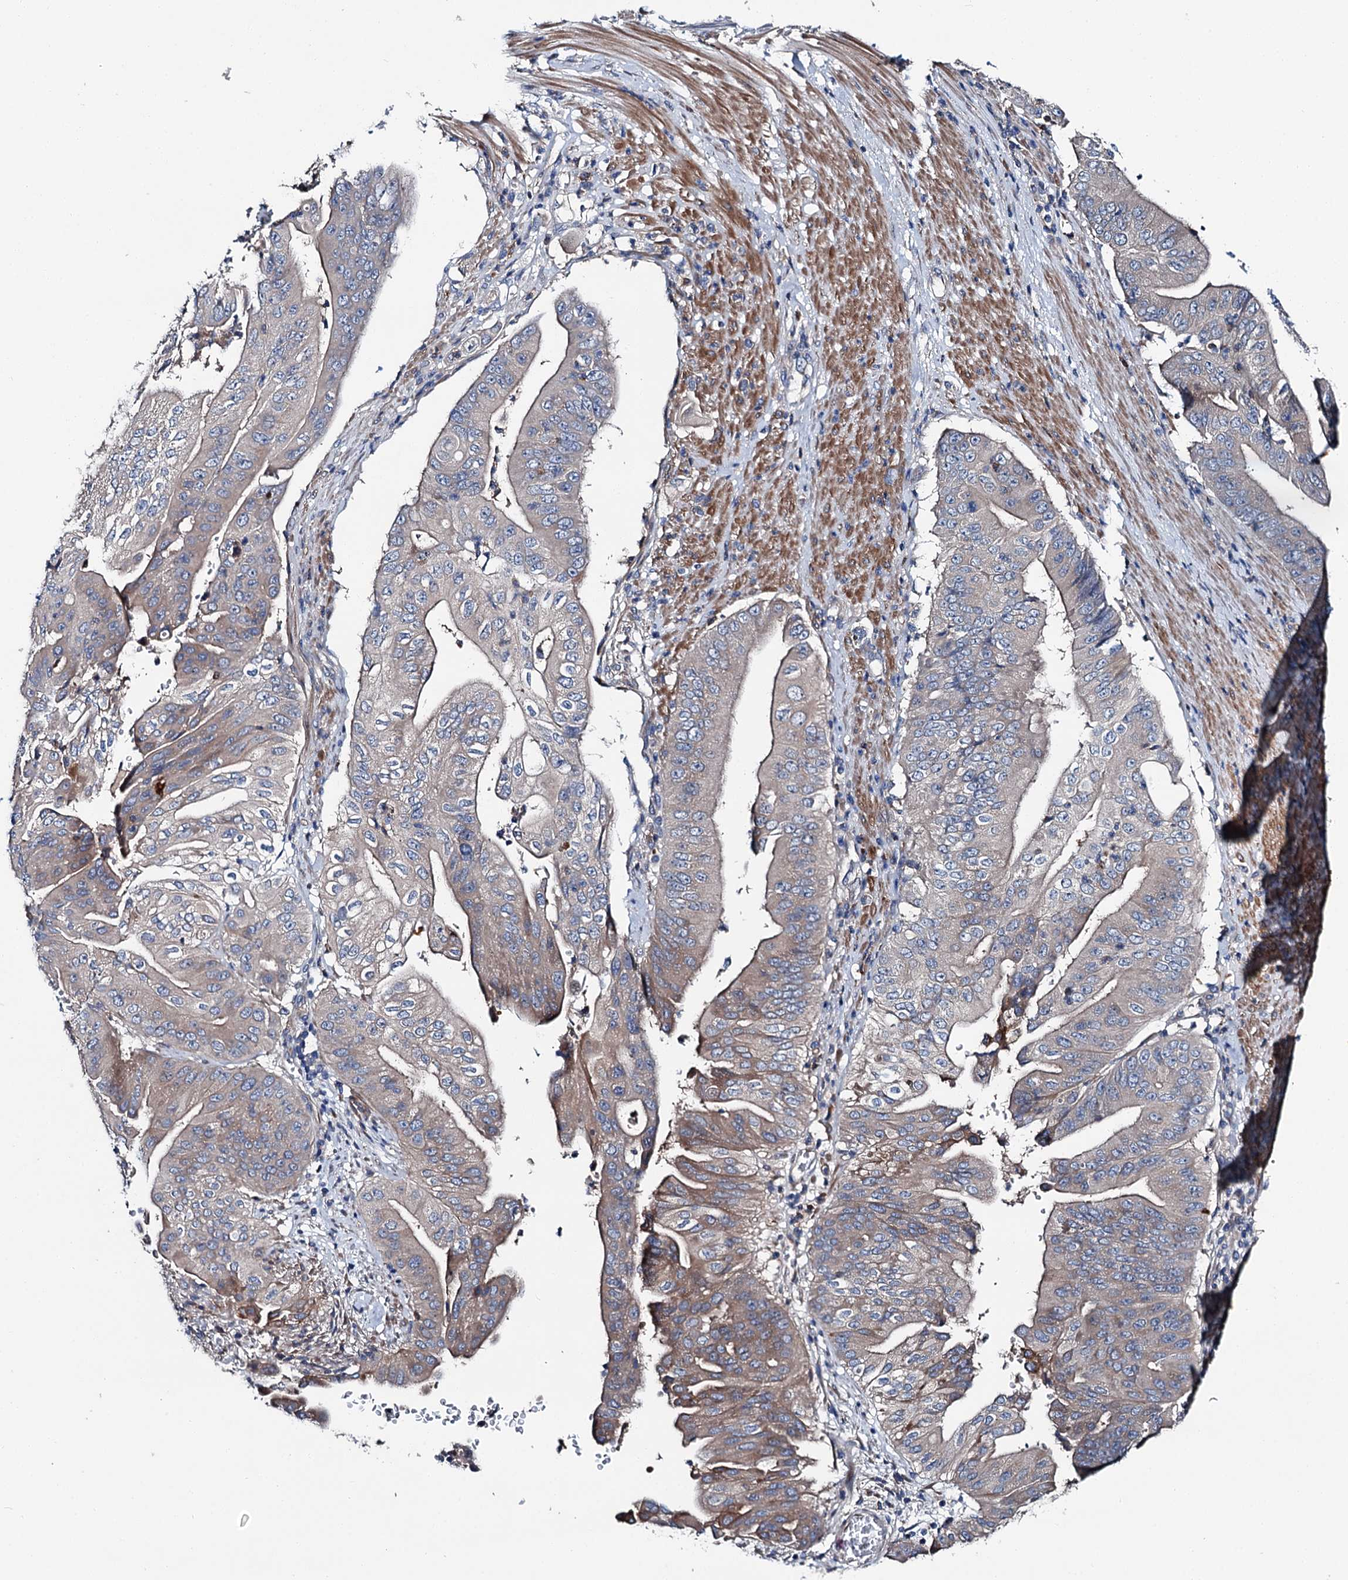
{"staining": {"intensity": "strong", "quantity": "25%-75%", "location": "cytoplasmic/membranous"}, "tissue": "pancreatic cancer", "cell_type": "Tumor cells", "image_type": "cancer", "snomed": [{"axis": "morphology", "description": "Adenocarcinoma, NOS"}, {"axis": "topography", "description": "Pancreas"}], "caption": "Human pancreatic cancer (adenocarcinoma) stained with a protein marker displays strong staining in tumor cells.", "gene": "SLC22A25", "patient": {"sex": "female", "age": 77}}